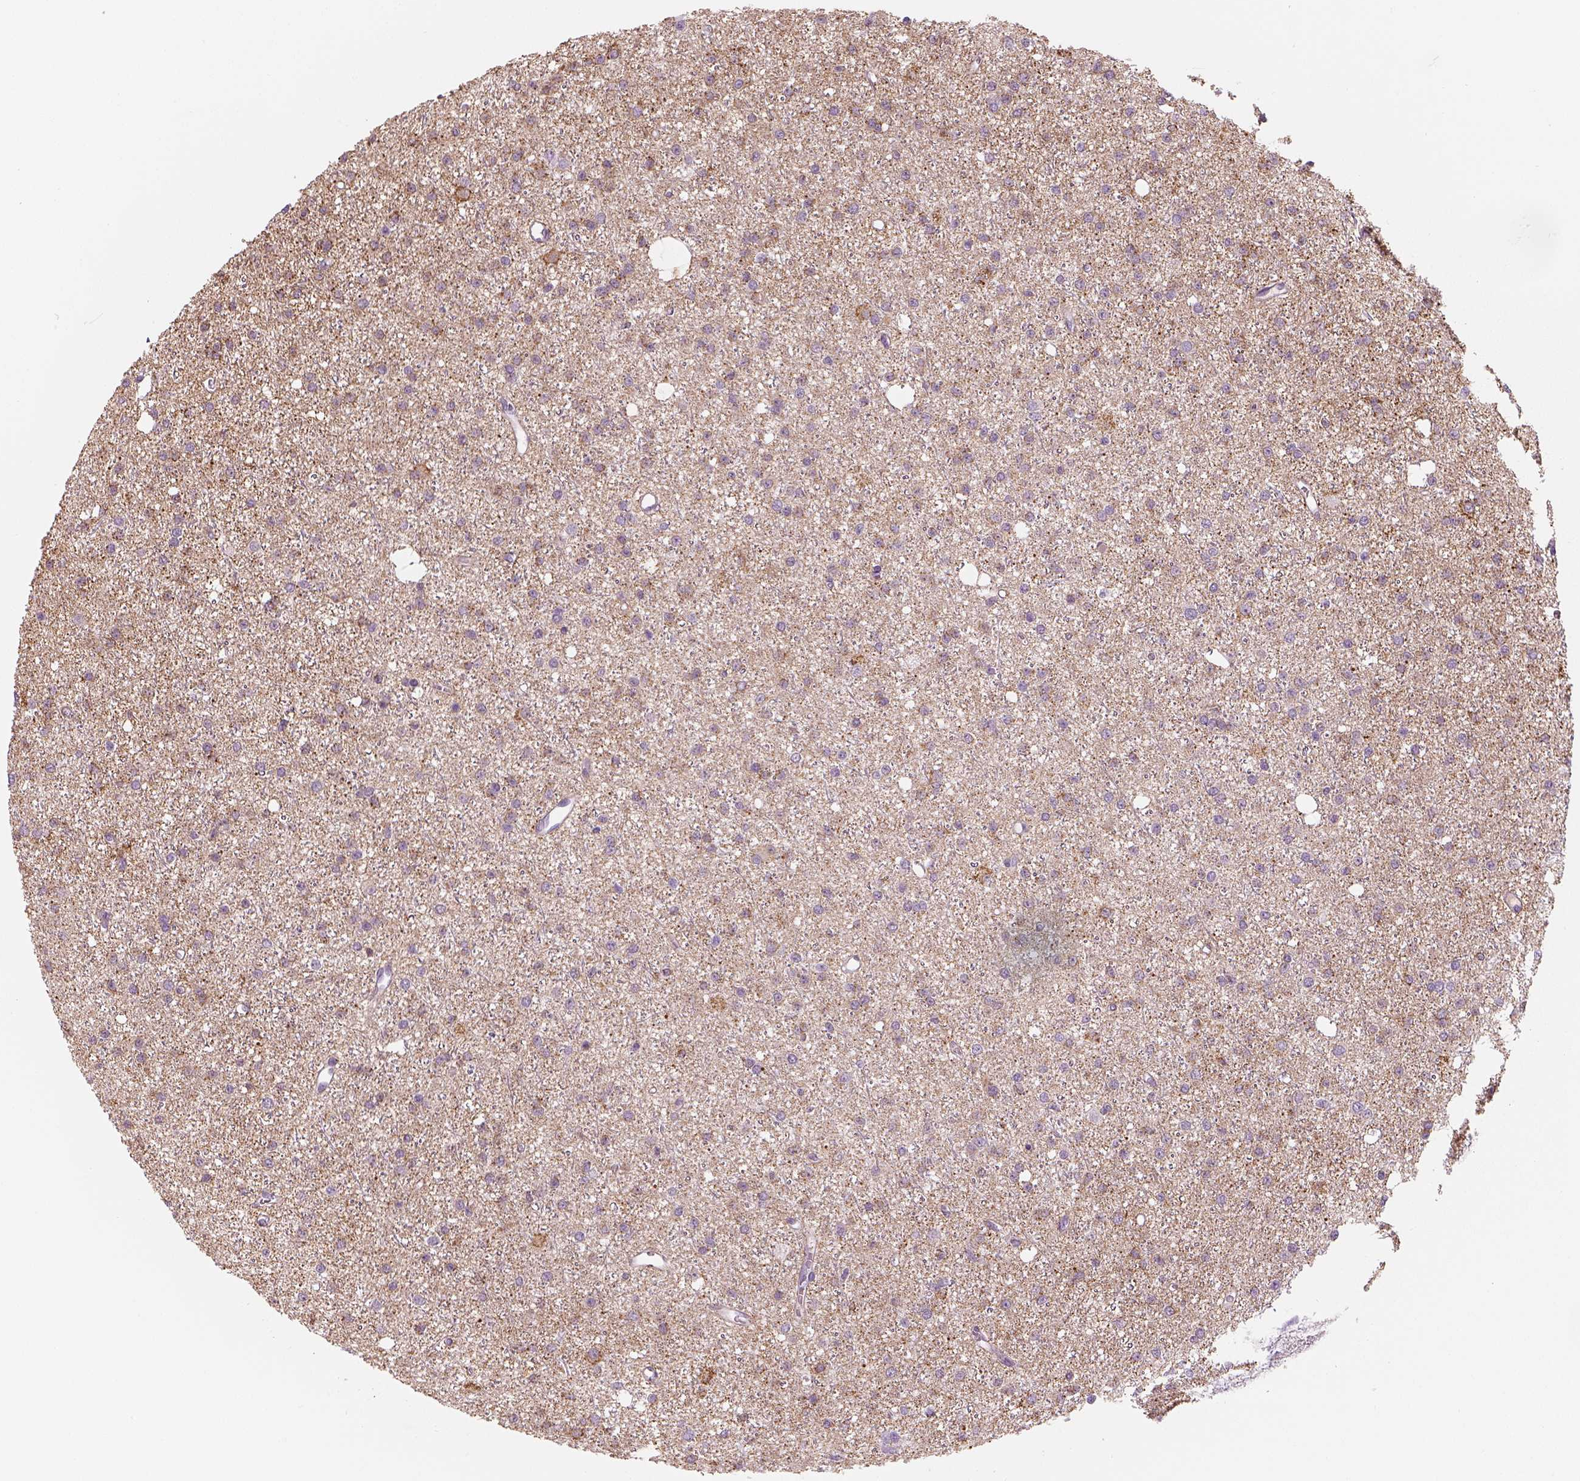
{"staining": {"intensity": "moderate", "quantity": "25%-75%", "location": "cytoplasmic/membranous"}, "tissue": "glioma", "cell_type": "Tumor cells", "image_type": "cancer", "snomed": [{"axis": "morphology", "description": "Glioma, malignant, Low grade"}, {"axis": "topography", "description": "Brain"}], "caption": "IHC of low-grade glioma (malignant) demonstrates medium levels of moderate cytoplasmic/membranous expression in about 25%-75% of tumor cells.", "gene": "KCNMB4", "patient": {"sex": "male", "age": 27}}